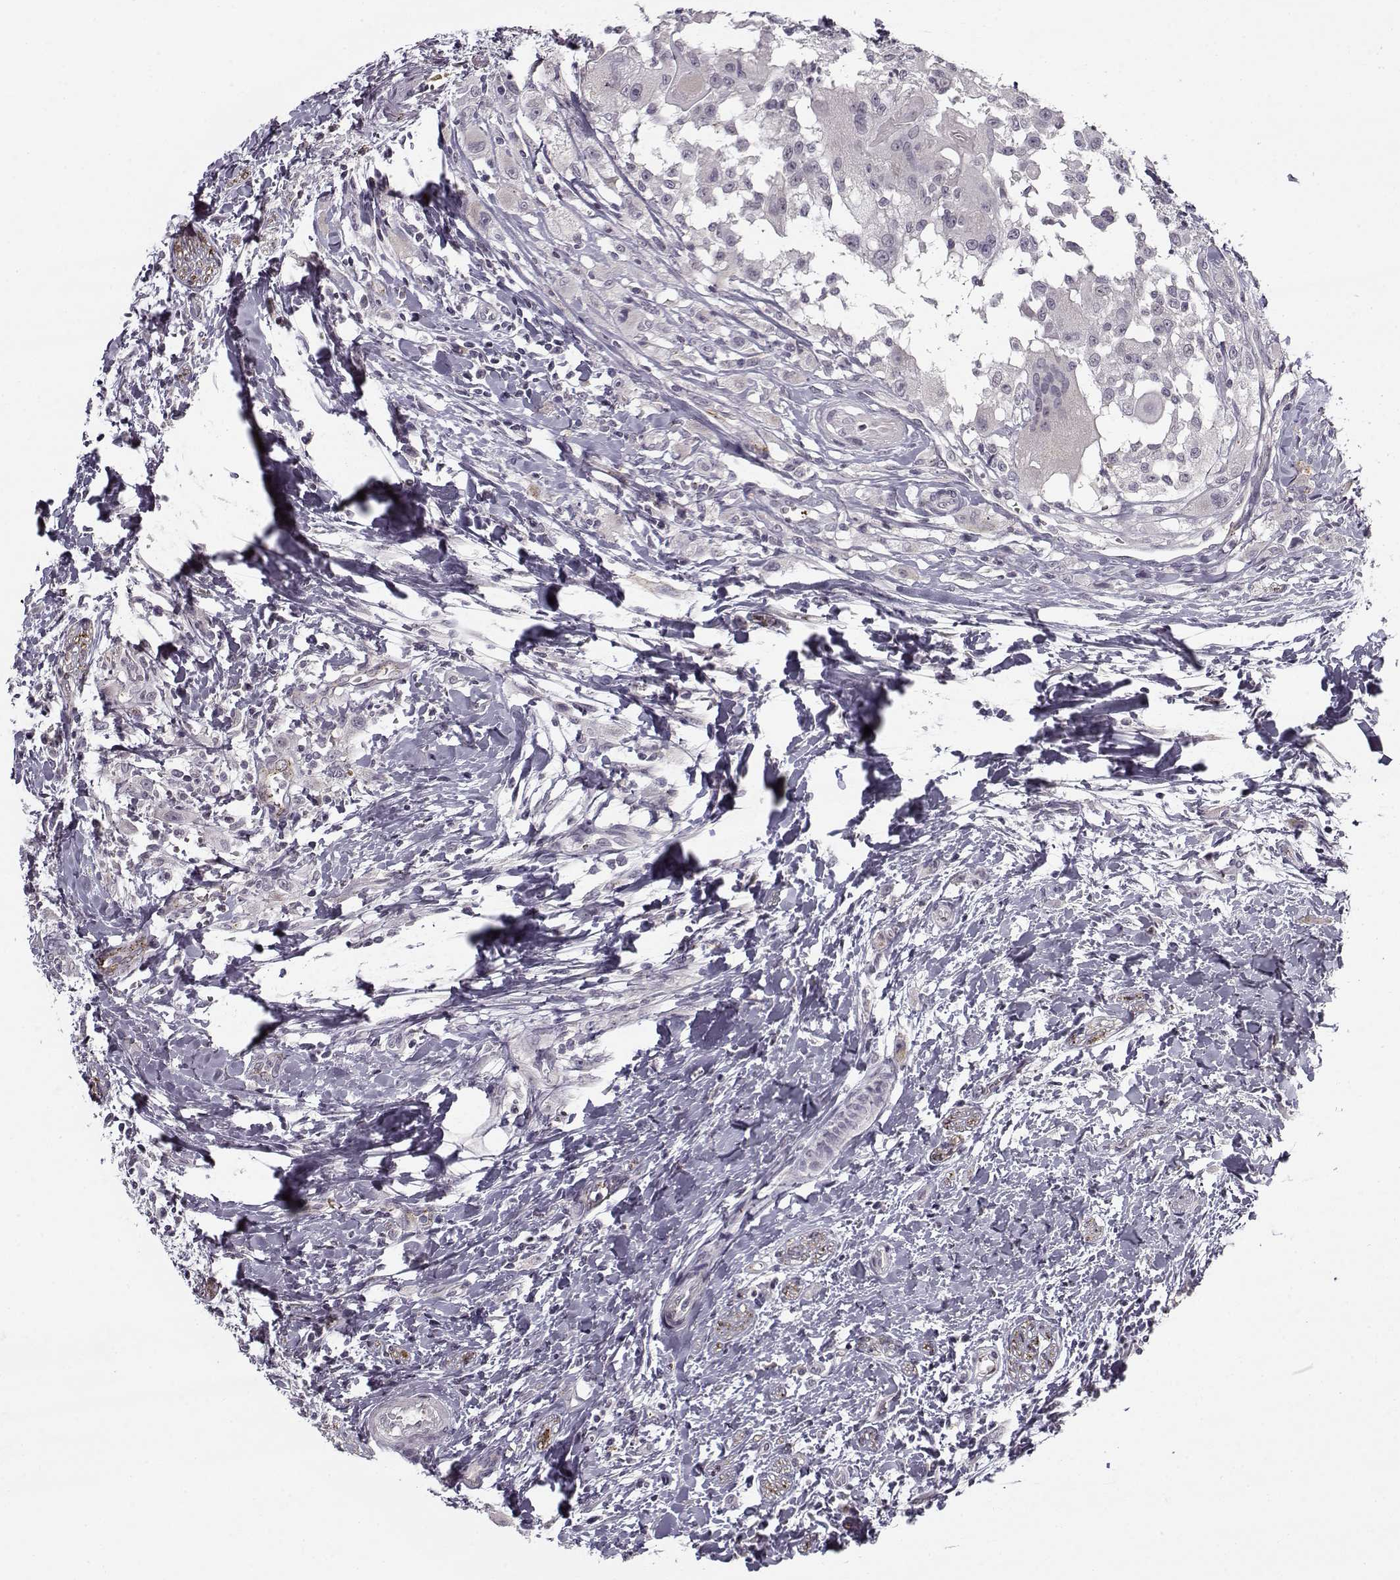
{"staining": {"intensity": "negative", "quantity": "none", "location": "none"}, "tissue": "head and neck cancer", "cell_type": "Tumor cells", "image_type": "cancer", "snomed": [{"axis": "morphology", "description": "Squamous cell carcinoma, NOS"}, {"axis": "morphology", "description": "Squamous cell carcinoma, metastatic, NOS"}, {"axis": "topography", "description": "Oral tissue"}, {"axis": "topography", "description": "Head-Neck"}], "caption": "An IHC histopathology image of head and neck cancer (squamous cell carcinoma) is shown. There is no staining in tumor cells of head and neck cancer (squamous cell carcinoma).", "gene": "SNCA", "patient": {"sex": "female", "age": 85}}